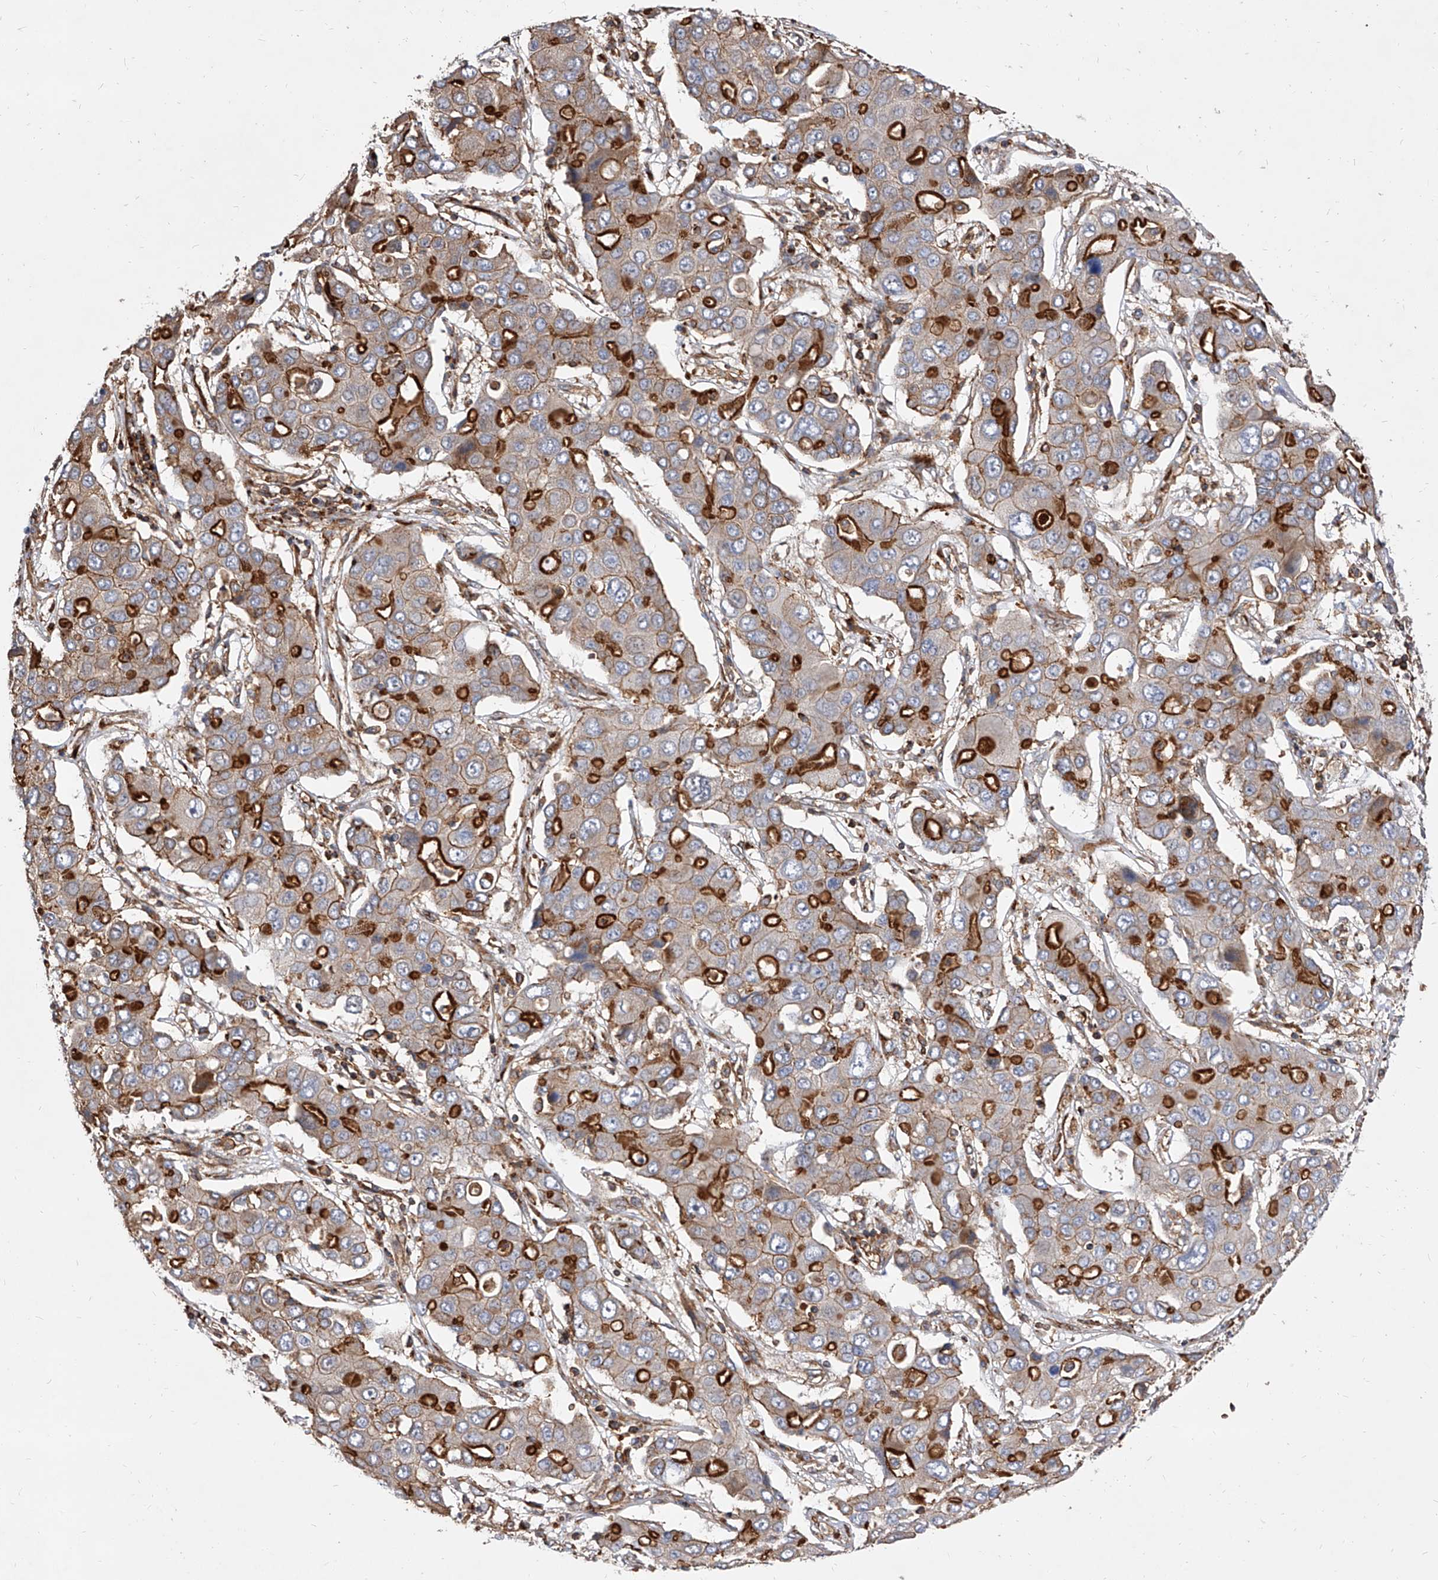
{"staining": {"intensity": "strong", "quantity": "25%-75%", "location": "cytoplasmic/membranous"}, "tissue": "liver cancer", "cell_type": "Tumor cells", "image_type": "cancer", "snomed": [{"axis": "morphology", "description": "Cholangiocarcinoma"}, {"axis": "topography", "description": "Liver"}], "caption": "A photomicrograph of human cholangiocarcinoma (liver) stained for a protein exhibits strong cytoplasmic/membranous brown staining in tumor cells. The staining was performed using DAB (3,3'-diaminobenzidine), with brown indicating positive protein expression. Nuclei are stained blue with hematoxylin.", "gene": "PISD", "patient": {"sex": "male", "age": 67}}